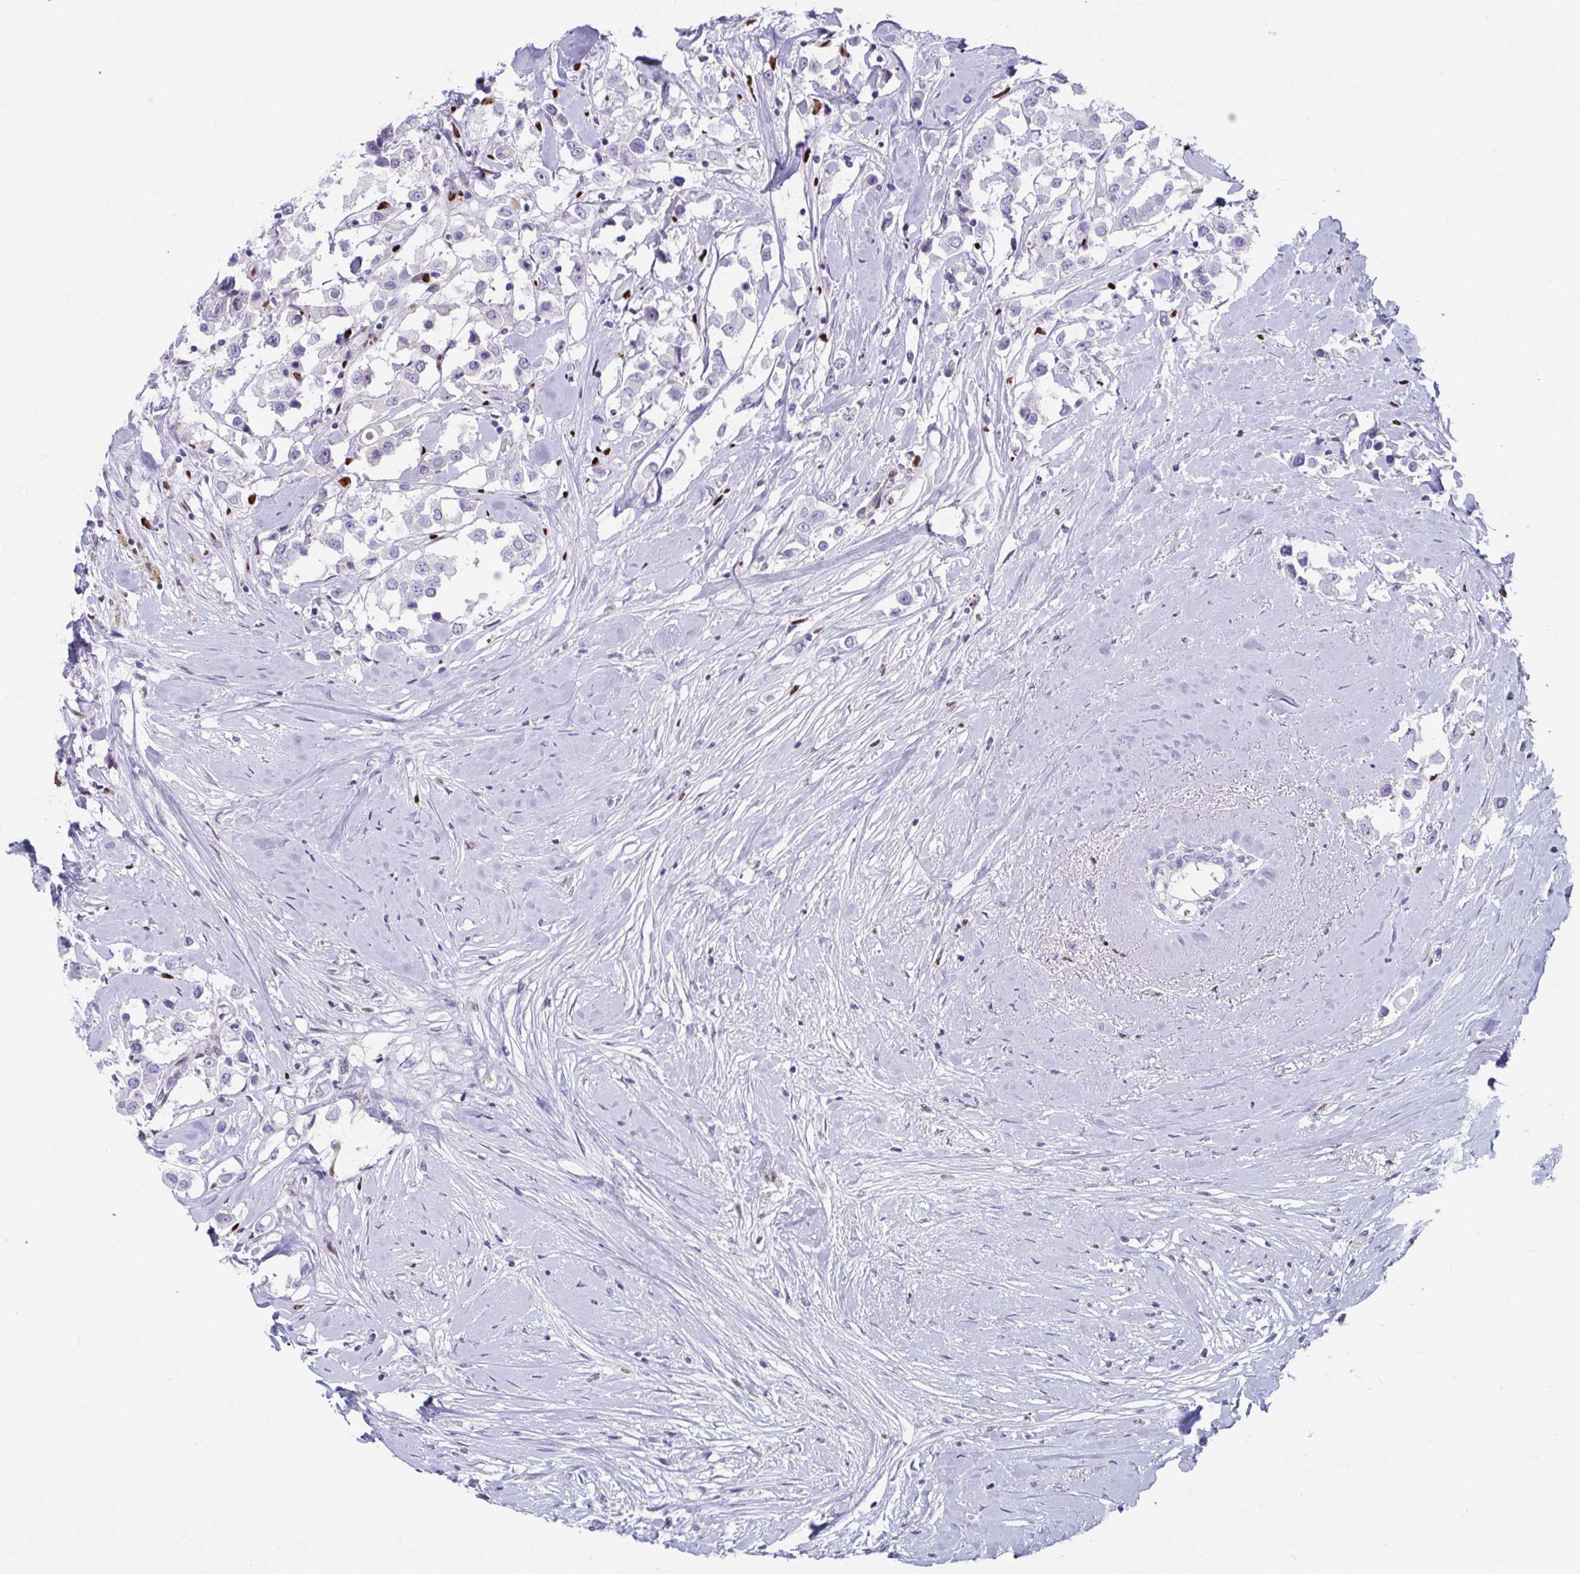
{"staining": {"intensity": "negative", "quantity": "none", "location": "none"}, "tissue": "breast cancer", "cell_type": "Tumor cells", "image_type": "cancer", "snomed": [{"axis": "morphology", "description": "Duct carcinoma"}, {"axis": "topography", "description": "Breast"}], "caption": "An immunohistochemistry histopathology image of intraductal carcinoma (breast) is shown. There is no staining in tumor cells of intraductal carcinoma (breast).", "gene": "ZNF586", "patient": {"sex": "female", "age": 61}}